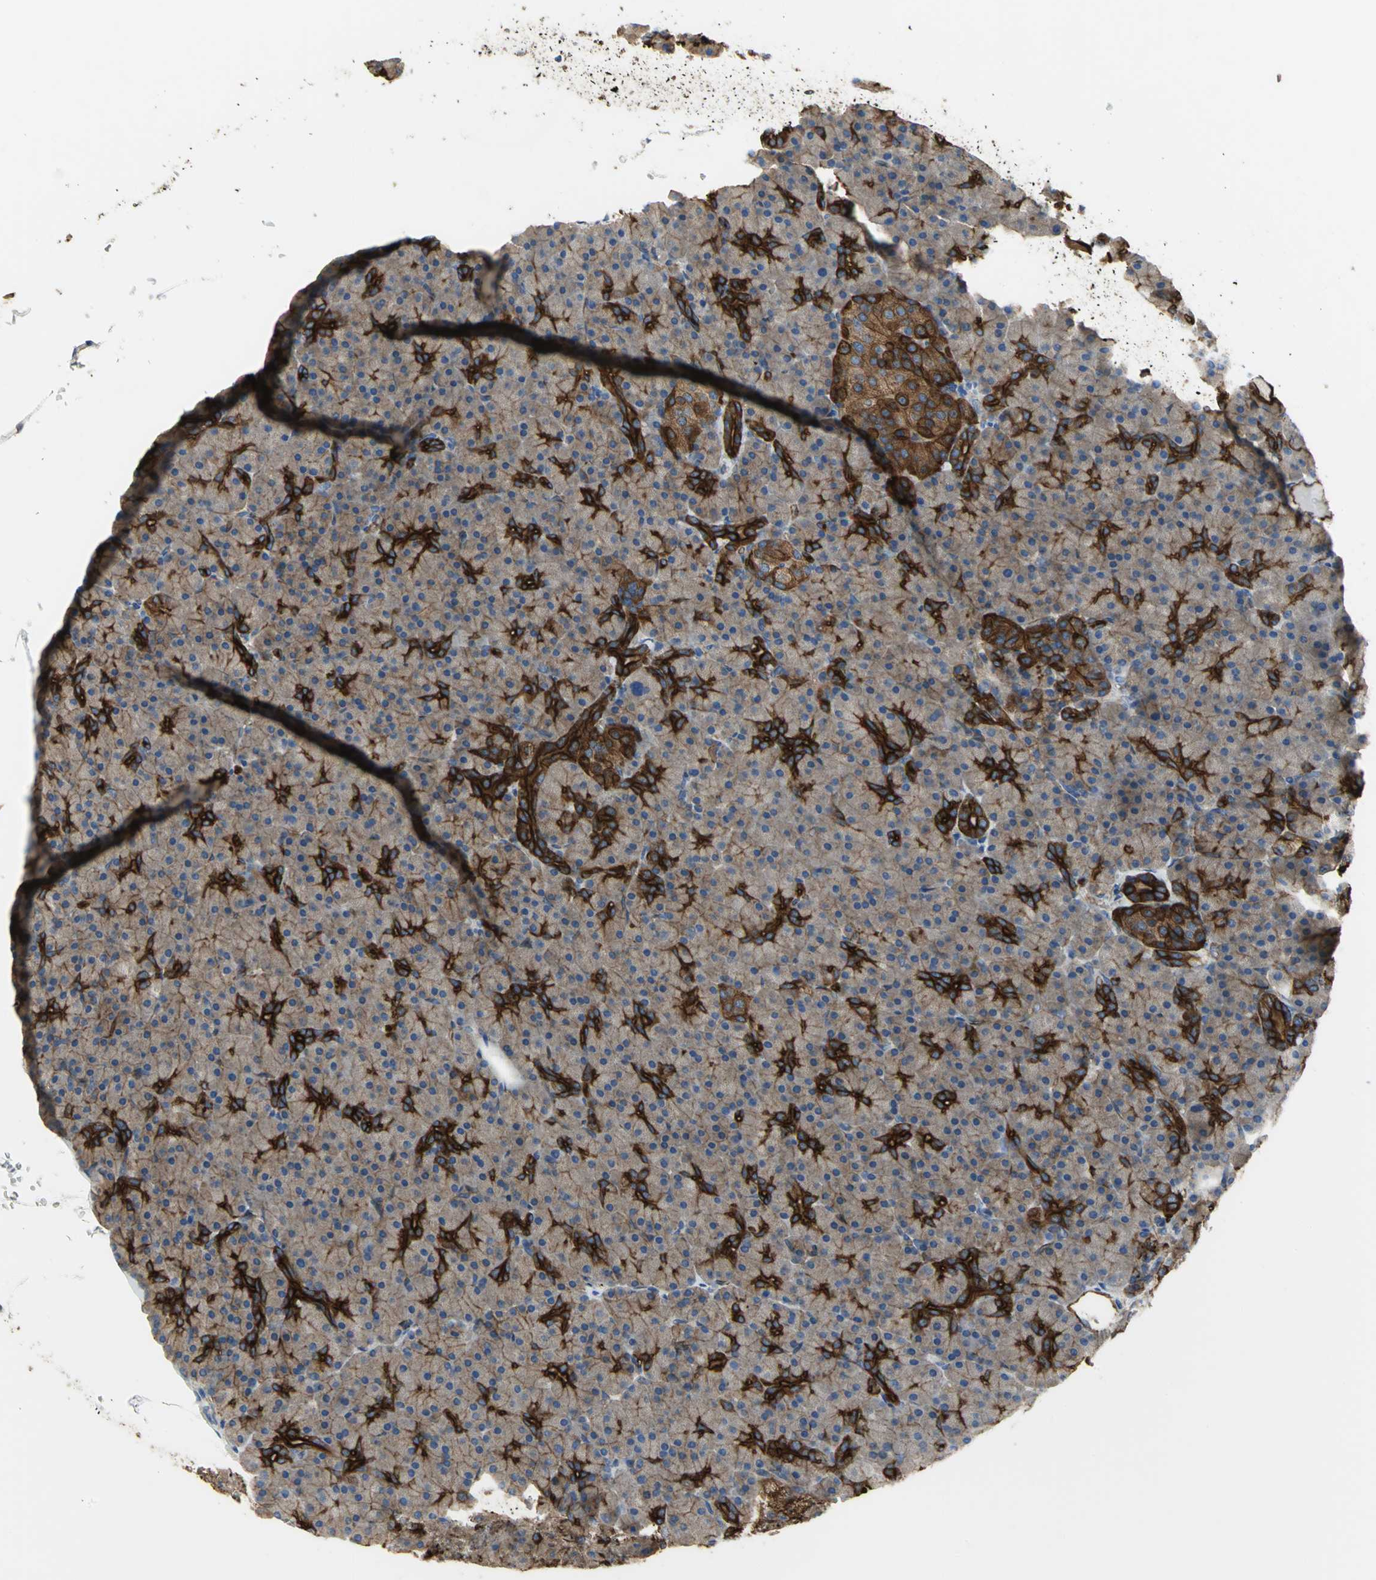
{"staining": {"intensity": "weak", "quantity": ">75%", "location": "cytoplasmic/membranous"}, "tissue": "pancreas", "cell_type": "Exocrine glandular cells", "image_type": "normal", "snomed": [{"axis": "morphology", "description": "Normal tissue, NOS"}, {"axis": "topography", "description": "Pancreas"}], "caption": "The immunohistochemical stain highlights weak cytoplasmic/membranous positivity in exocrine glandular cells of benign pancreas. The protein is stained brown, and the nuclei are stained in blue (DAB IHC with brightfield microscopy, high magnification).", "gene": "FLNB", "patient": {"sex": "female", "age": 43}}